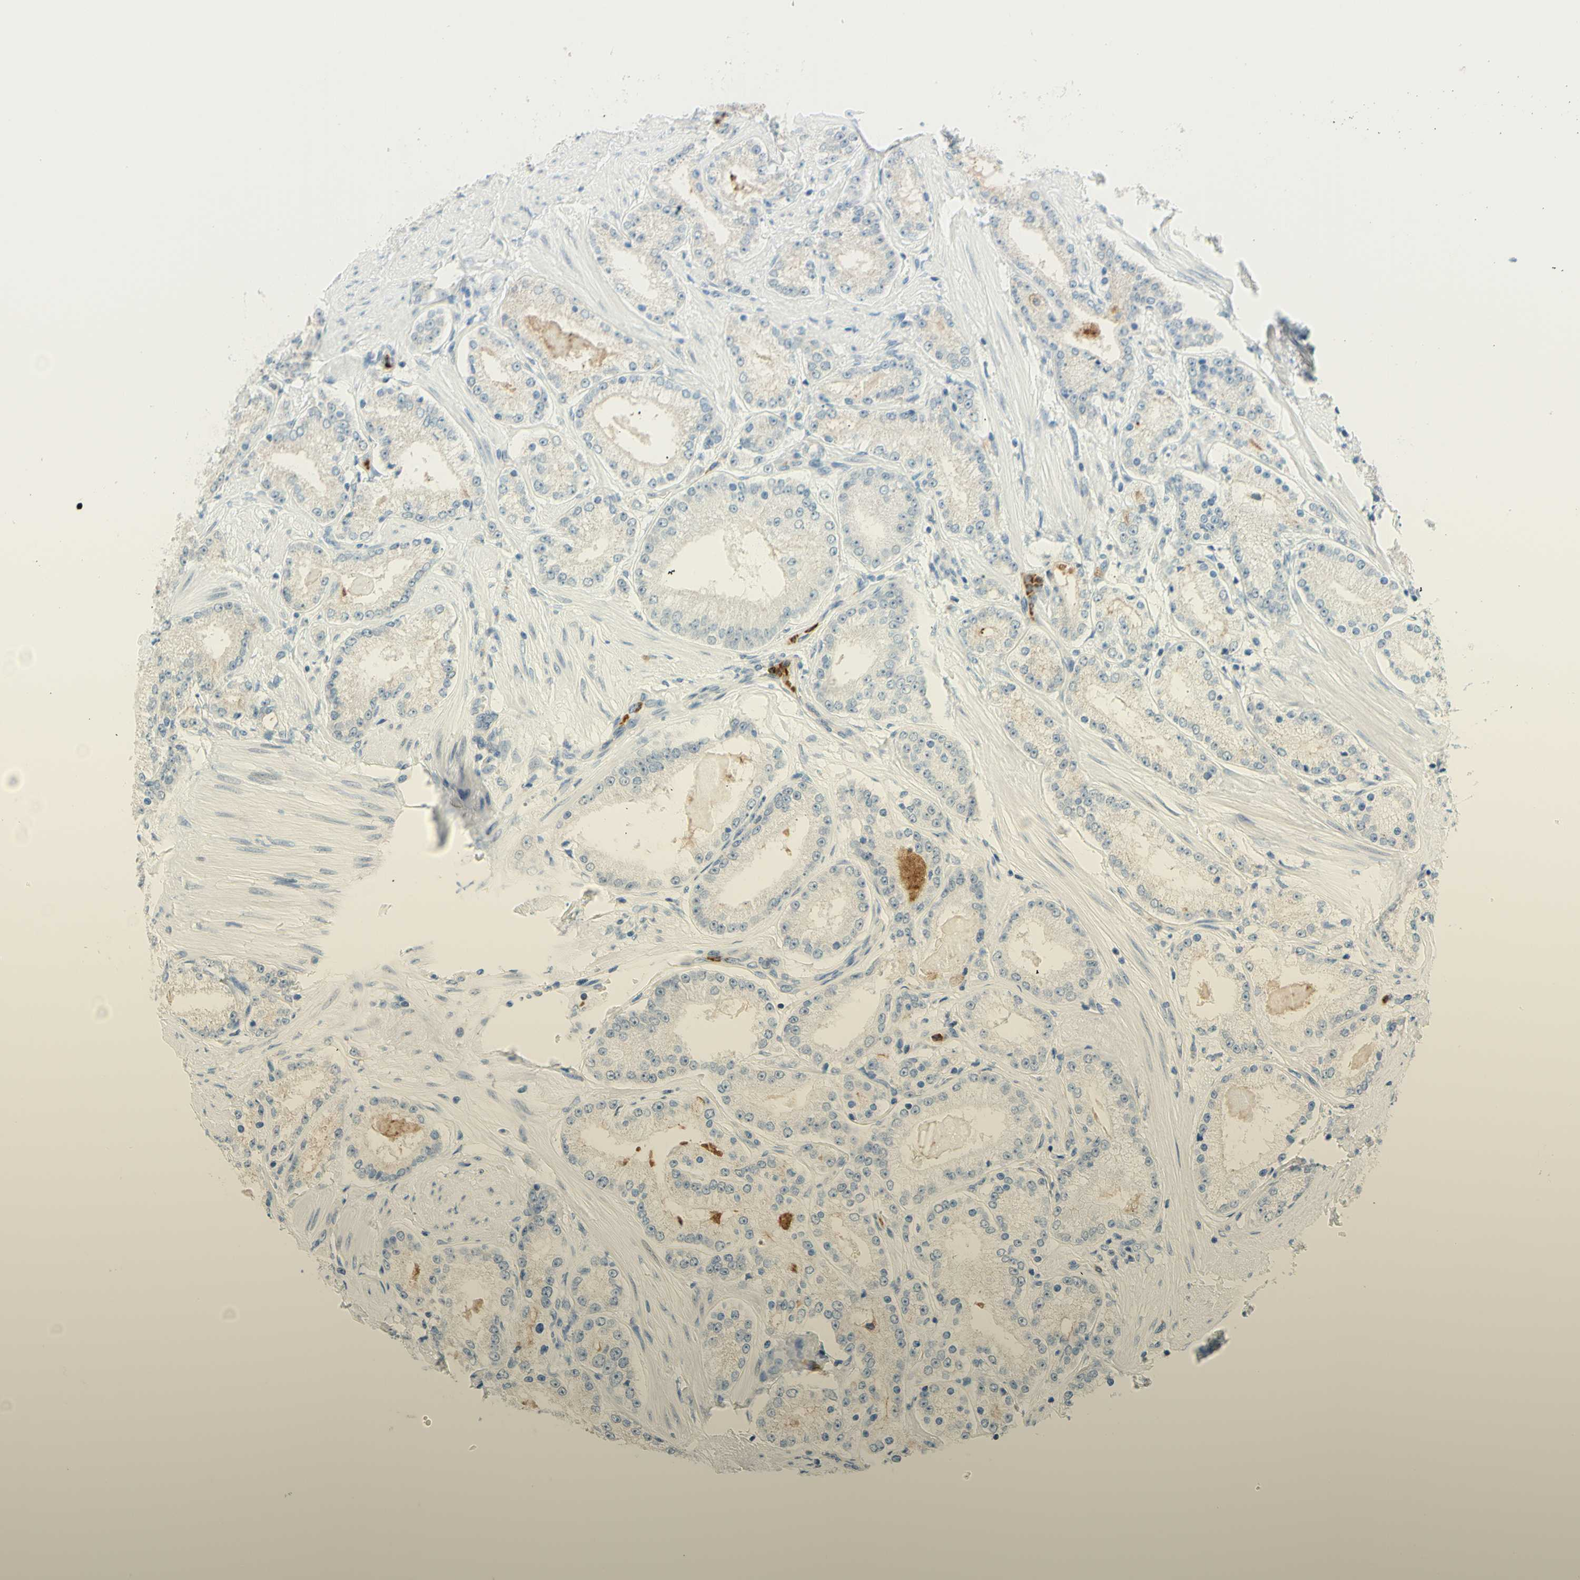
{"staining": {"intensity": "negative", "quantity": "none", "location": "none"}, "tissue": "prostate cancer", "cell_type": "Tumor cells", "image_type": "cancer", "snomed": [{"axis": "morphology", "description": "Adenocarcinoma, Low grade"}, {"axis": "topography", "description": "Prostate"}], "caption": "This is an IHC photomicrograph of human low-grade adenocarcinoma (prostate). There is no positivity in tumor cells.", "gene": "TREM2", "patient": {"sex": "male", "age": 63}}